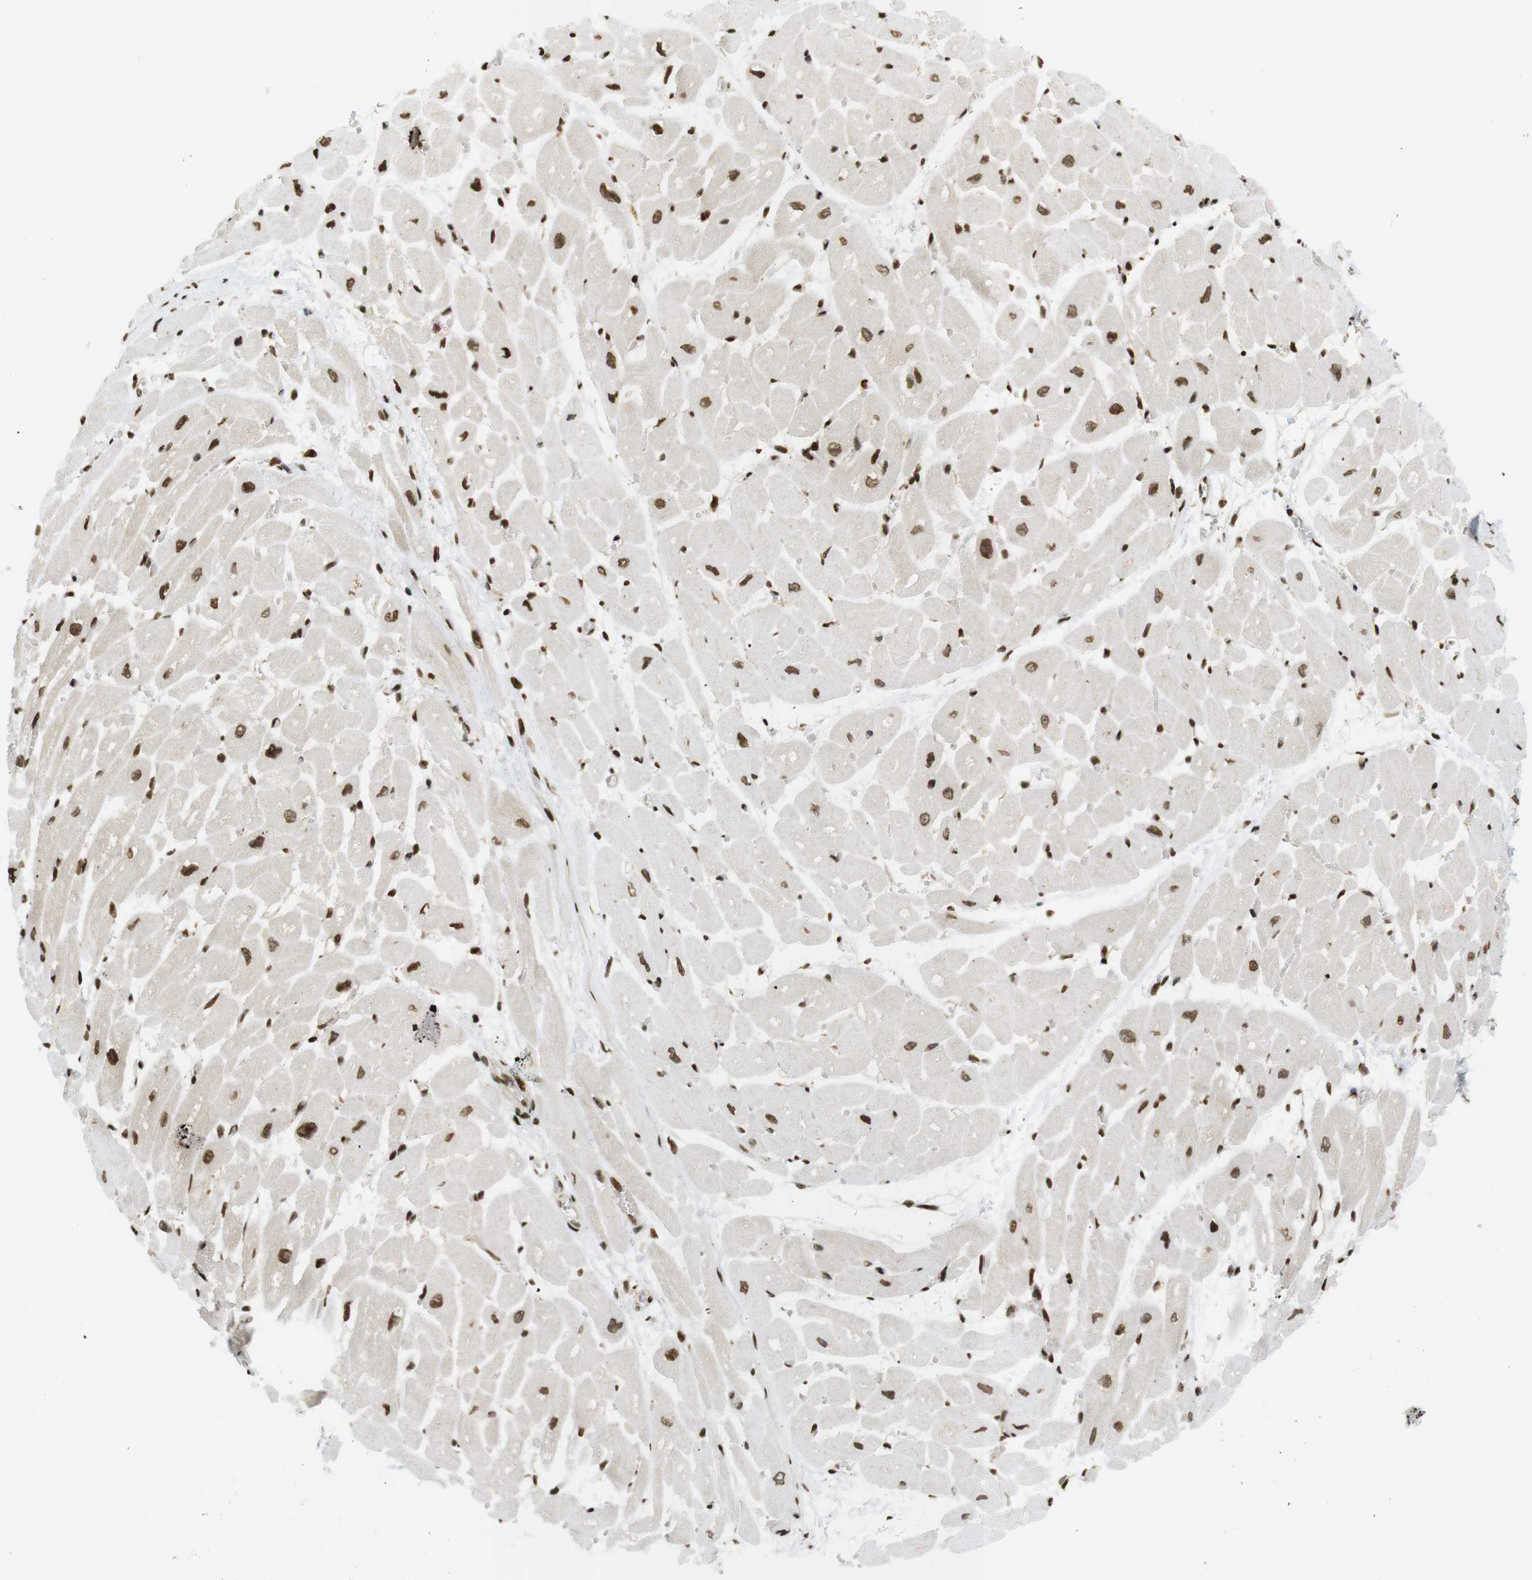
{"staining": {"intensity": "moderate", "quantity": ">75%", "location": "nuclear"}, "tissue": "heart muscle", "cell_type": "Cardiomyocytes", "image_type": "normal", "snomed": [{"axis": "morphology", "description": "Normal tissue, NOS"}, {"axis": "topography", "description": "Heart"}], "caption": "Immunohistochemistry photomicrograph of normal human heart muscle stained for a protein (brown), which demonstrates medium levels of moderate nuclear expression in approximately >75% of cardiomyocytes.", "gene": "RUVBL2", "patient": {"sex": "male", "age": 45}}